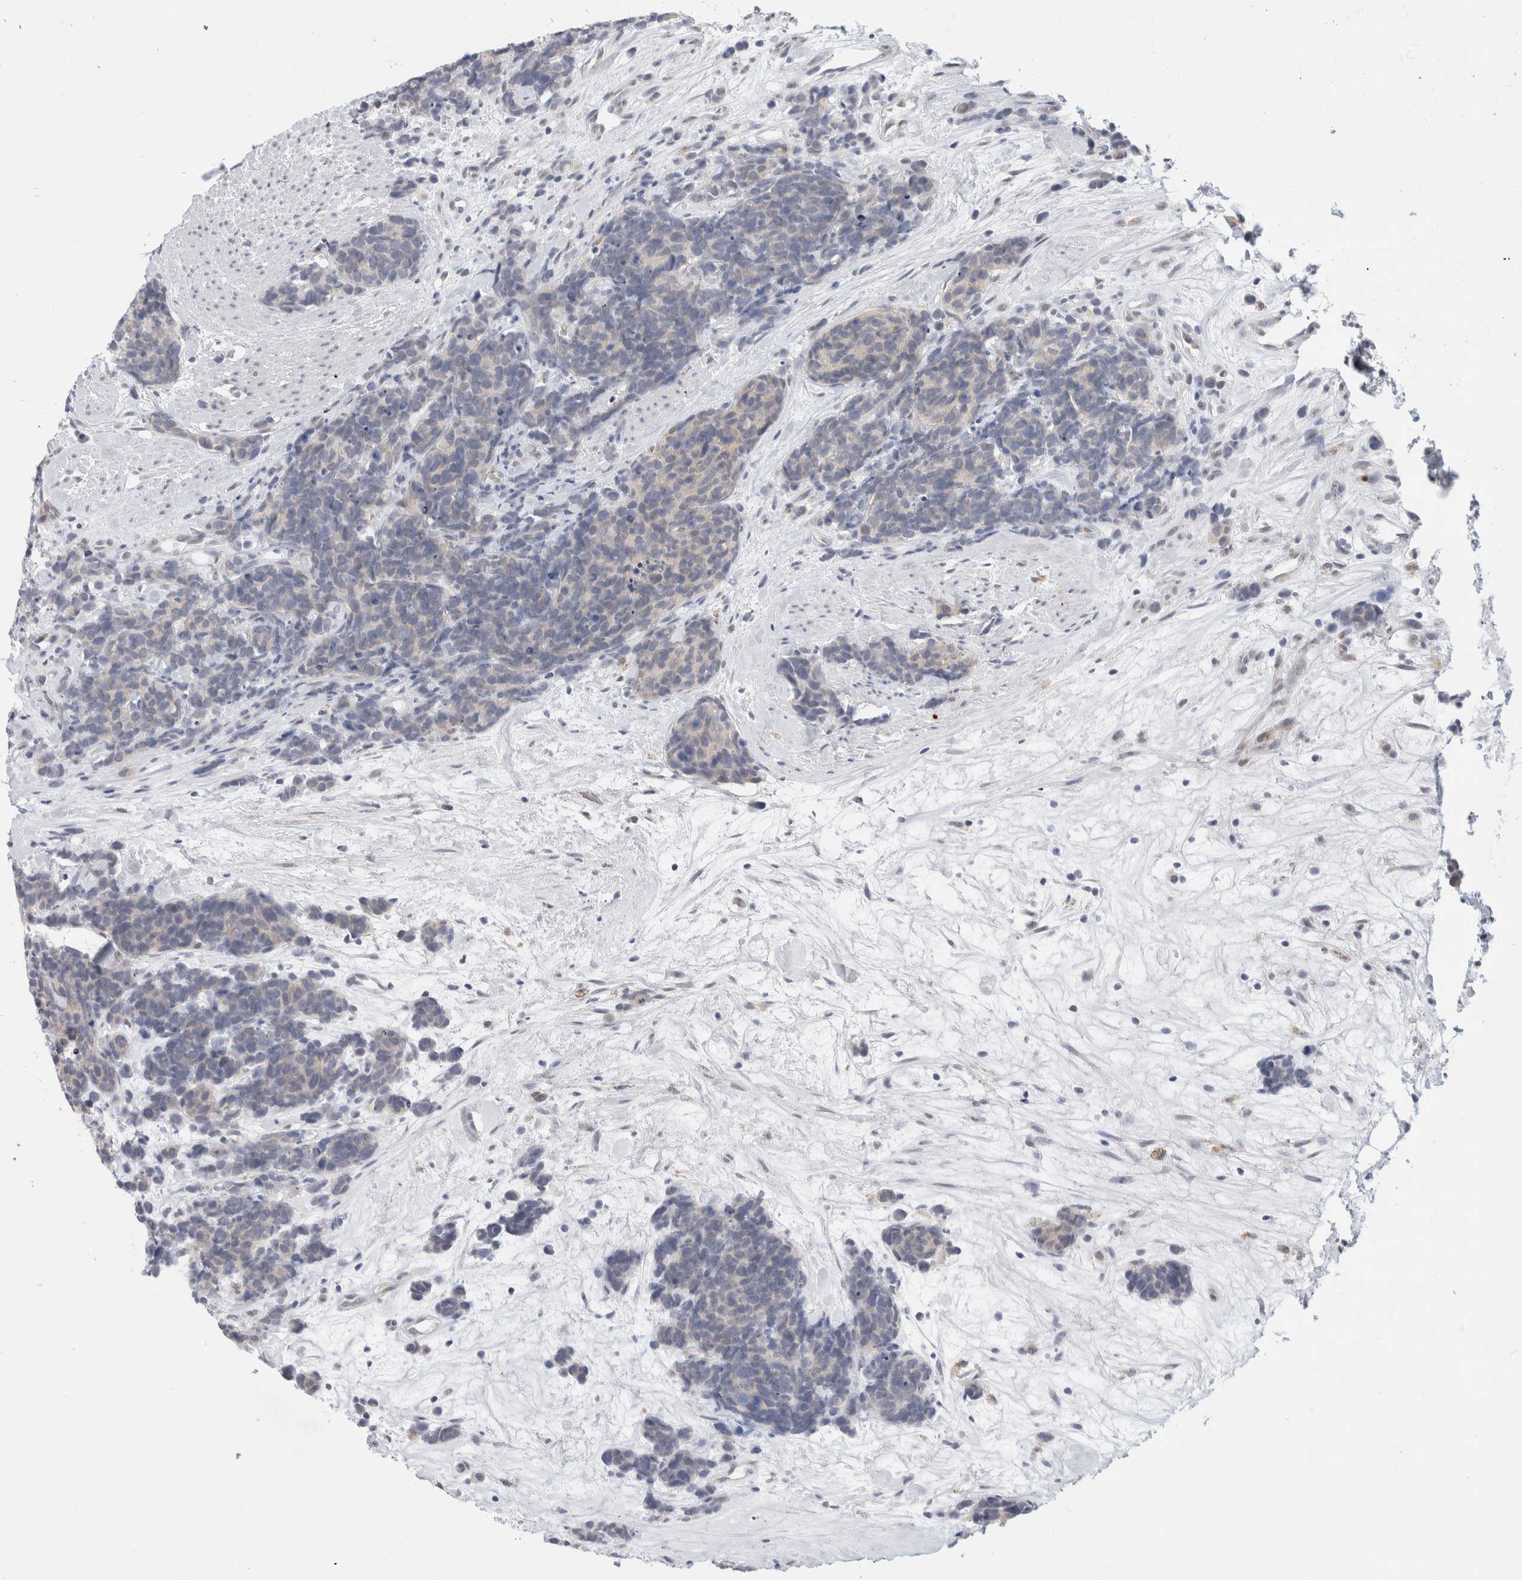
{"staining": {"intensity": "negative", "quantity": "none", "location": "none"}, "tissue": "carcinoid", "cell_type": "Tumor cells", "image_type": "cancer", "snomed": [{"axis": "morphology", "description": "Carcinoma, NOS"}, {"axis": "morphology", "description": "Carcinoid, malignant, NOS"}, {"axis": "topography", "description": "Urinary bladder"}], "caption": "Tumor cells show no significant staining in carcinoid. The staining is performed using DAB brown chromogen with nuclei counter-stained in using hematoxylin.", "gene": "NIPA1", "patient": {"sex": "male", "age": 57}}